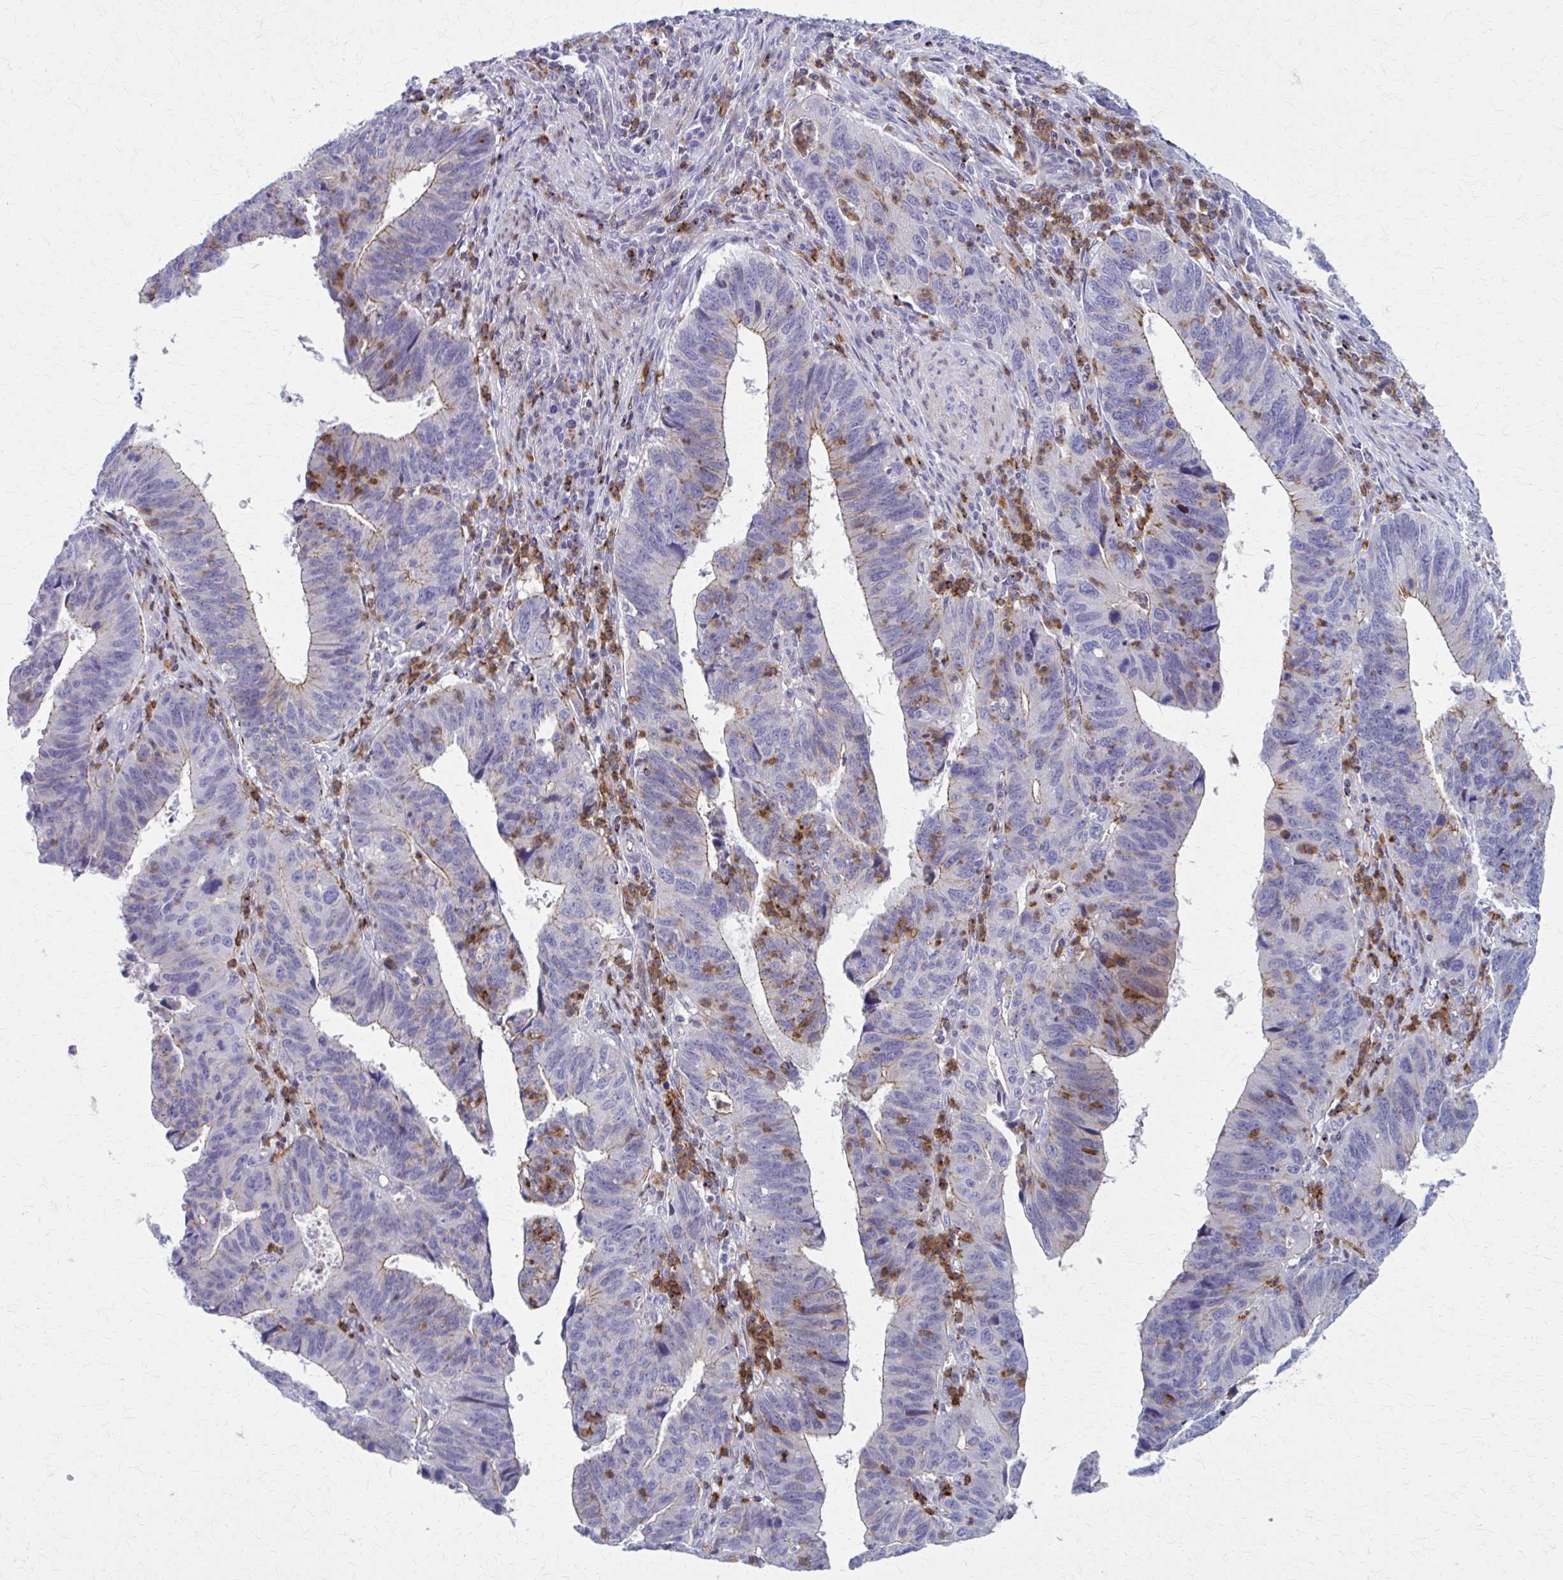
{"staining": {"intensity": "negative", "quantity": "none", "location": "none"}, "tissue": "stomach cancer", "cell_type": "Tumor cells", "image_type": "cancer", "snomed": [{"axis": "morphology", "description": "Adenocarcinoma, NOS"}, {"axis": "topography", "description": "Stomach"}], "caption": "This is an immunohistochemistry (IHC) photomicrograph of human stomach cancer. There is no staining in tumor cells.", "gene": "PEDS1", "patient": {"sex": "male", "age": 59}}